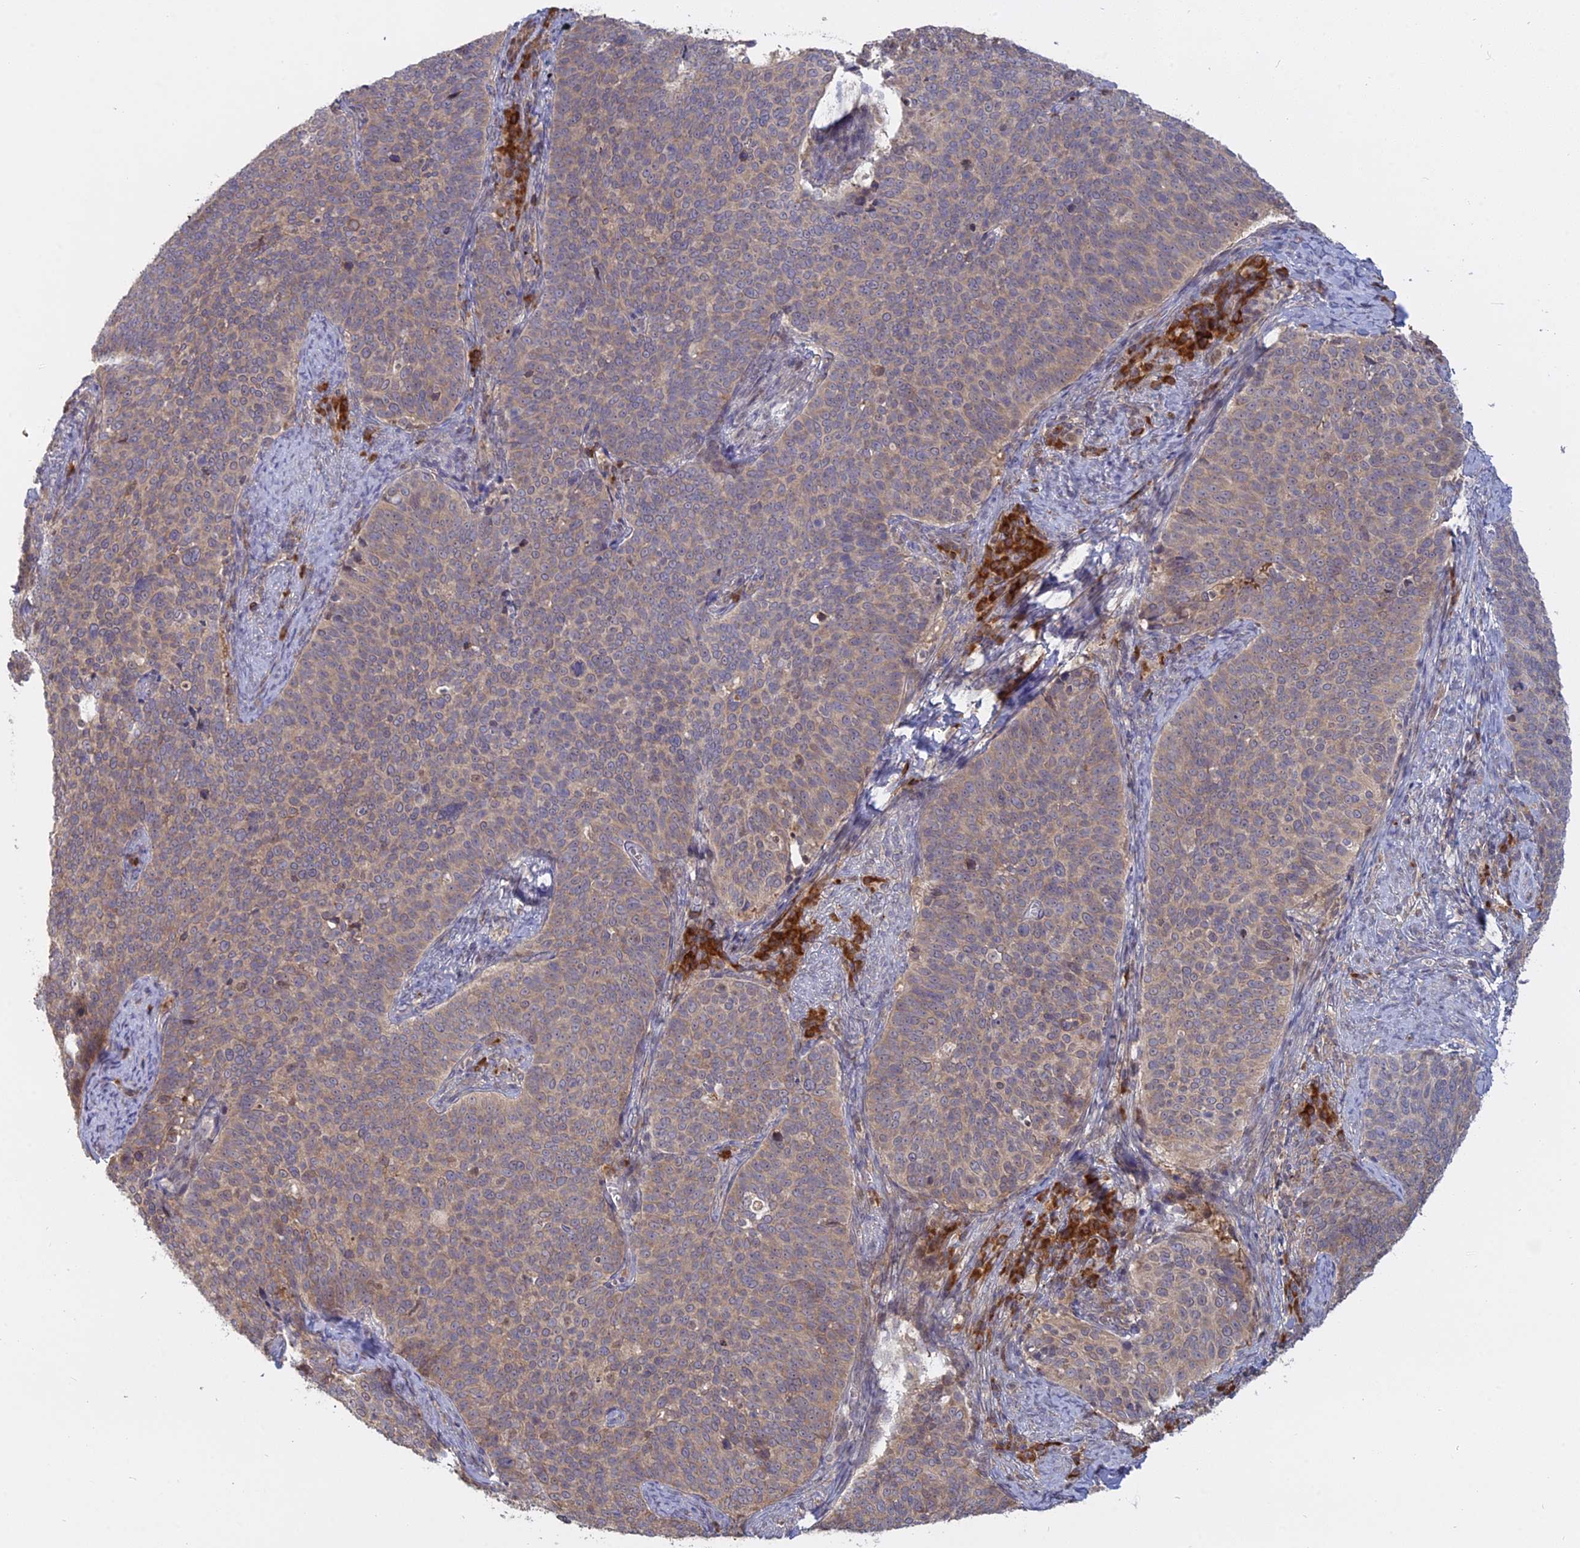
{"staining": {"intensity": "weak", "quantity": ">75%", "location": "cytoplasmic/membranous"}, "tissue": "cervical cancer", "cell_type": "Tumor cells", "image_type": "cancer", "snomed": [{"axis": "morphology", "description": "Normal tissue, NOS"}, {"axis": "morphology", "description": "Squamous cell carcinoma, NOS"}, {"axis": "topography", "description": "Cervix"}], "caption": "Immunohistochemical staining of human cervical cancer exhibits low levels of weak cytoplasmic/membranous positivity in about >75% of tumor cells.", "gene": "TMEM208", "patient": {"sex": "female", "age": 39}}